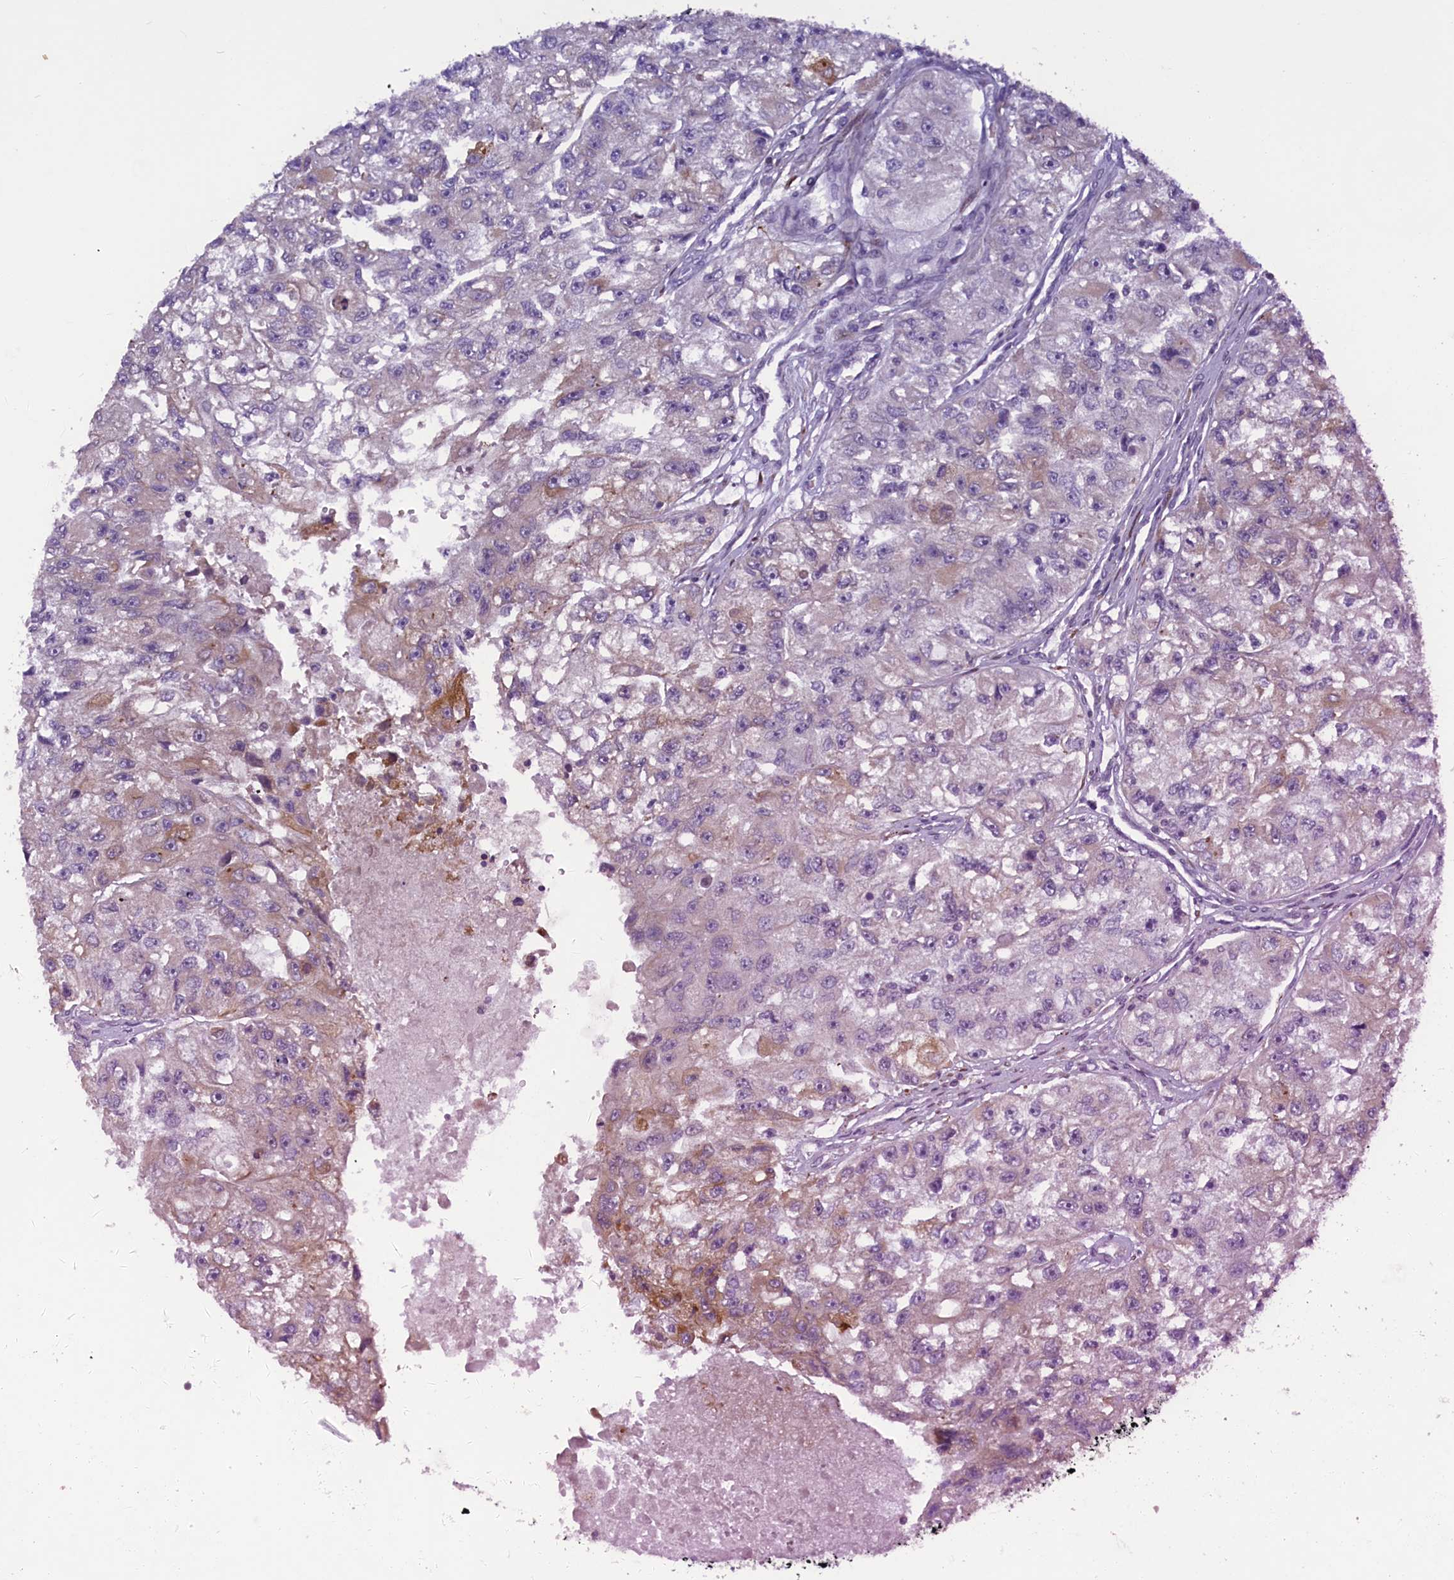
{"staining": {"intensity": "moderate", "quantity": "<25%", "location": "cytoplasmic/membranous"}, "tissue": "renal cancer", "cell_type": "Tumor cells", "image_type": "cancer", "snomed": [{"axis": "morphology", "description": "Adenocarcinoma, NOS"}, {"axis": "topography", "description": "Kidney"}], "caption": "There is low levels of moderate cytoplasmic/membranous positivity in tumor cells of renal cancer, as demonstrated by immunohistochemical staining (brown color).", "gene": "MIEF2", "patient": {"sex": "male", "age": 63}}